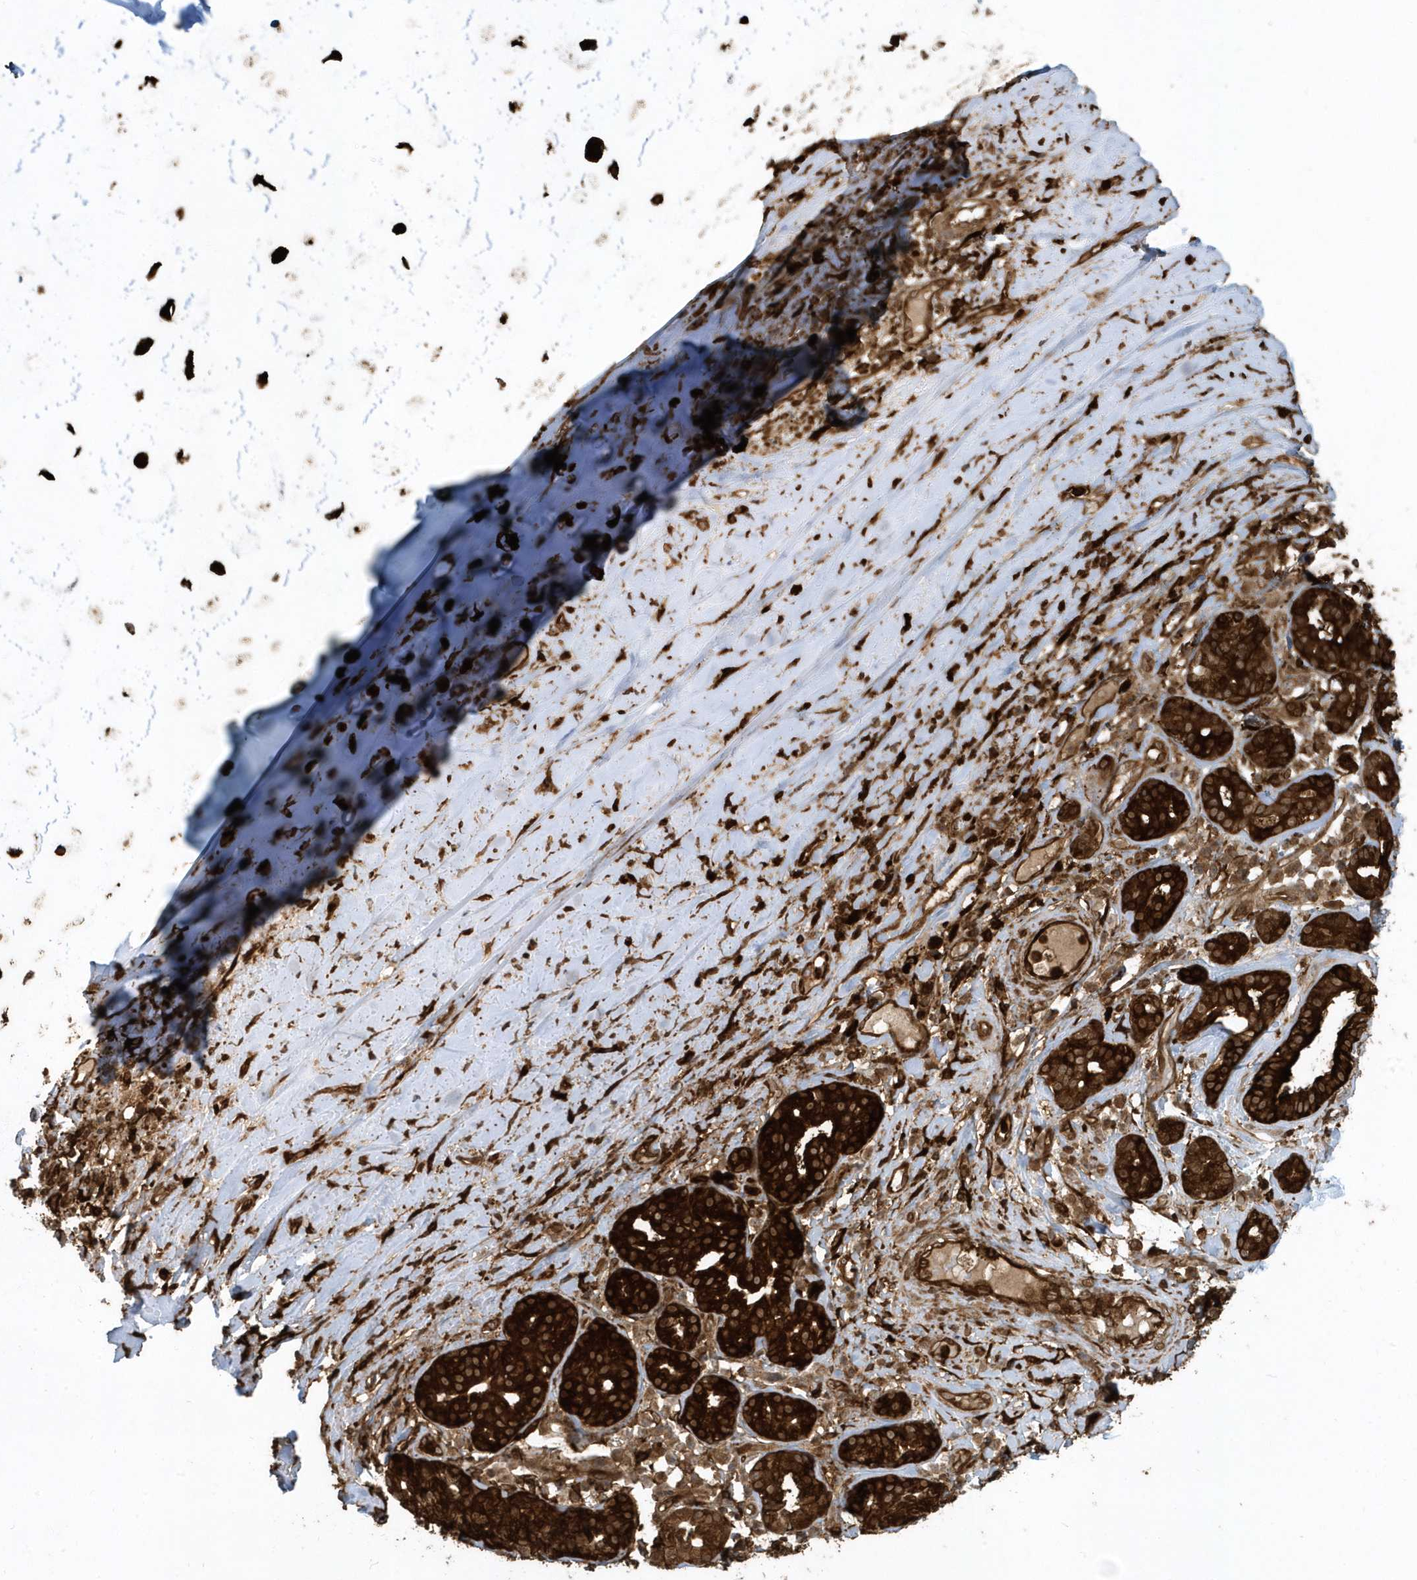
{"staining": {"intensity": "negative", "quantity": "none", "location": "none"}, "tissue": "adipose tissue", "cell_type": "Adipocytes", "image_type": "normal", "snomed": [{"axis": "morphology", "description": "Normal tissue, NOS"}, {"axis": "morphology", "description": "Basal cell carcinoma"}, {"axis": "topography", "description": "Cartilage tissue"}, {"axis": "topography", "description": "Nasopharynx"}, {"axis": "topography", "description": "Oral tissue"}], "caption": "Human adipose tissue stained for a protein using IHC displays no positivity in adipocytes.", "gene": "CLCN6", "patient": {"sex": "female", "age": 77}}